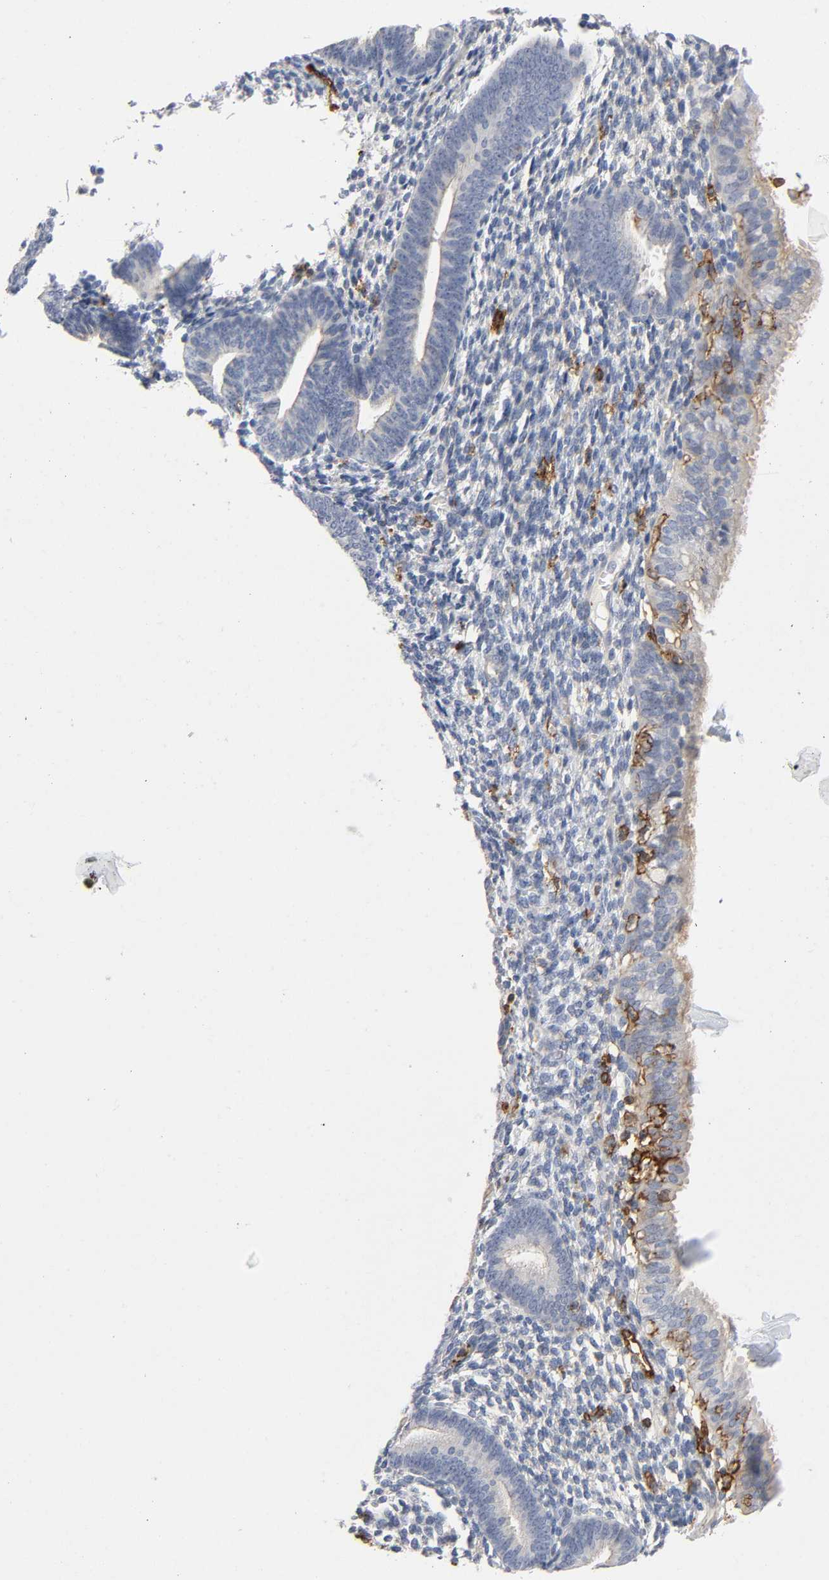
{"staining": {"intensity": "weak", "quantity": "<25%", "location": "cytoplasmic/membranous"}, "tissue": "endometrium", "cell_type": "Cells in endometrial stroma", "image_type": "normal", "snomed": [{"axis": "morphology", "description": "Normal tissue, NOS"}, {"axis": "topography", "description": "Smooth muscle"}, {"axis": "topography", "description": "Endometrium"}], "caption": "Immunohistochemical staining of benign endometrium demonstrates no significant positivity in cells in endometrial stroma. The staining is performed using DAB (3,3'-diaminobenzidine) brown chromogen with nuclei counter-stained in using hematoxylin.", "gene": "LYN", "patient": {"sex": "female", "age": 57}}